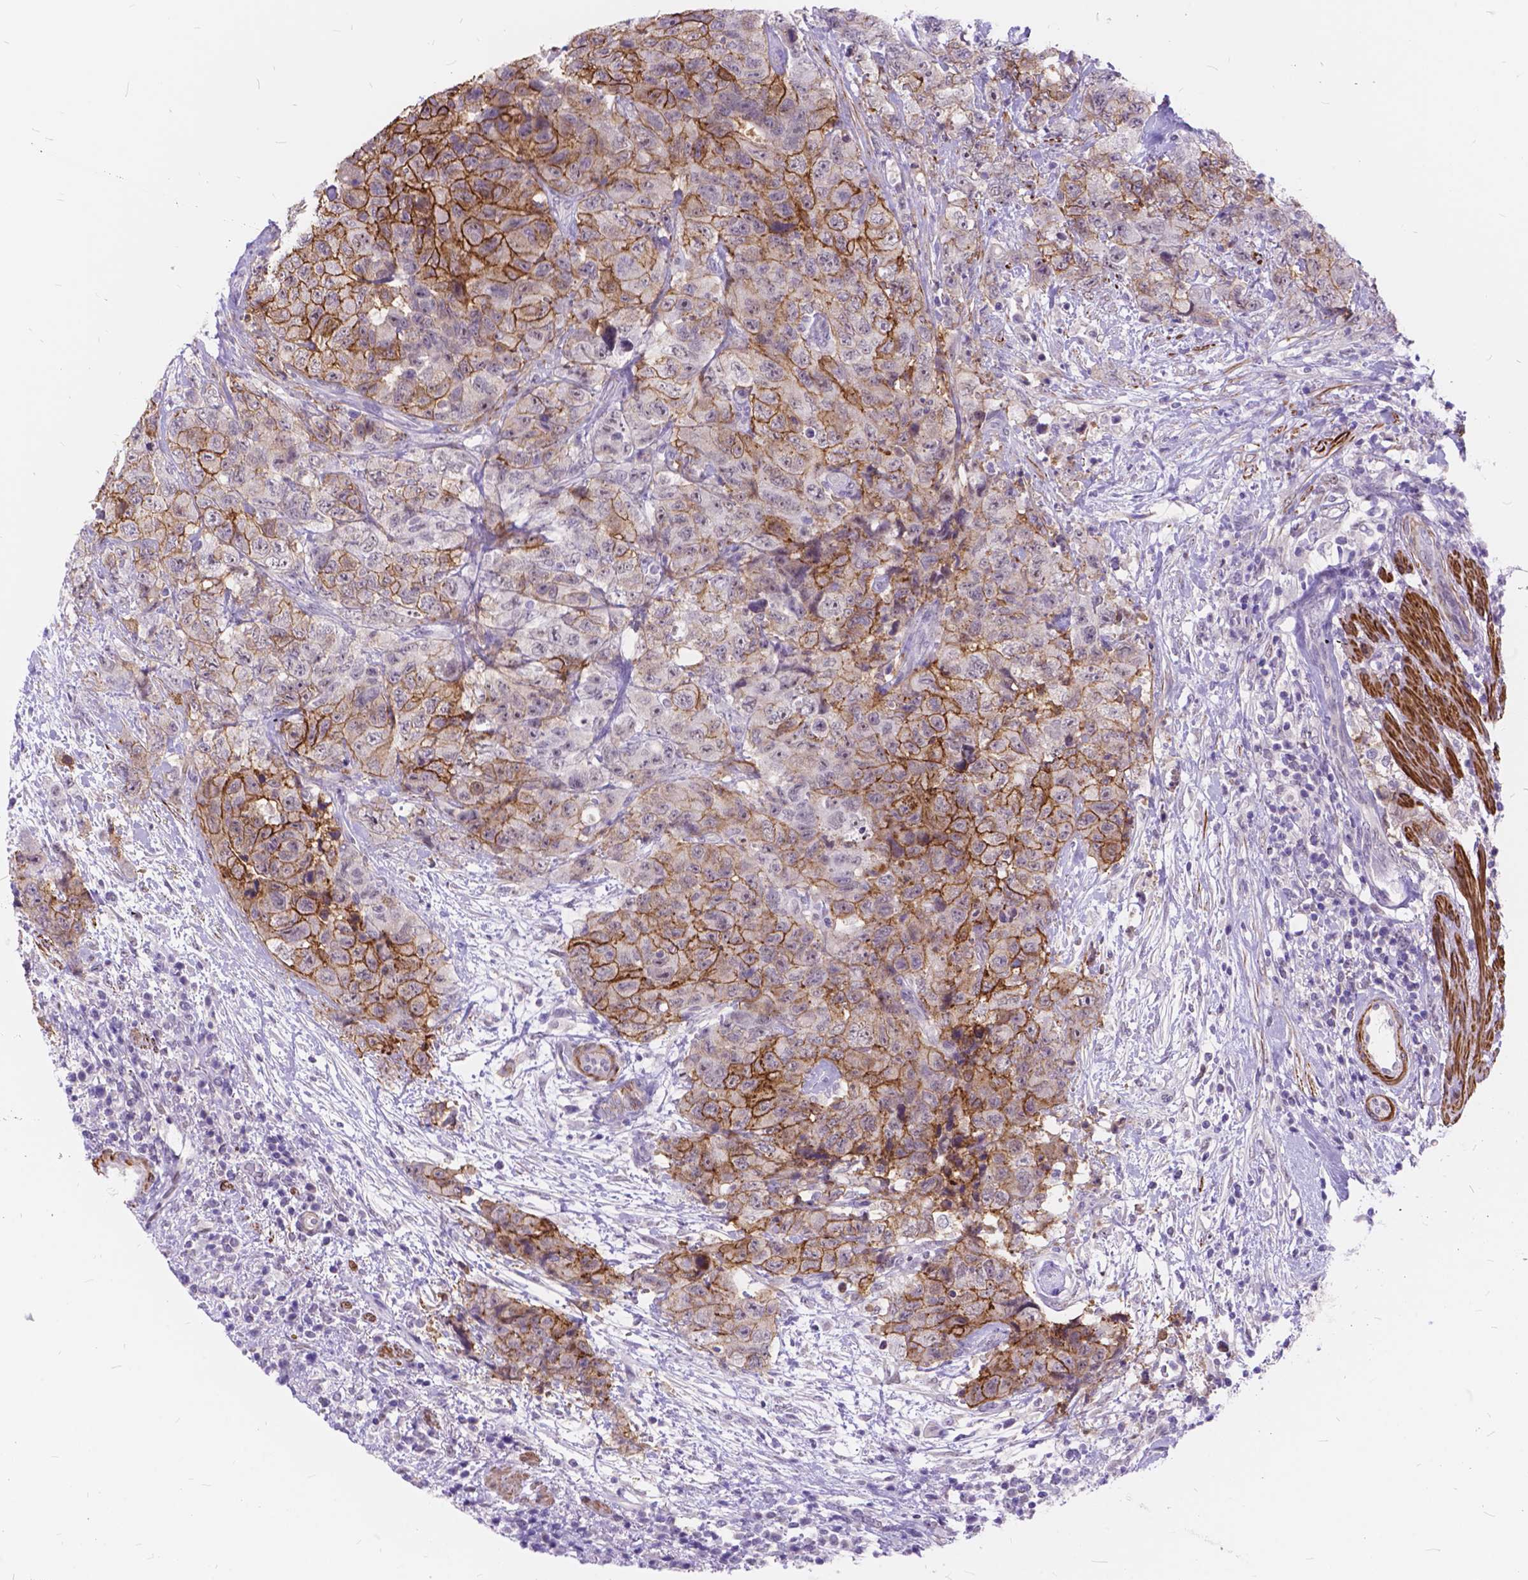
{"staining": {"intensity": "strong", "quantity": ">75%", "location": "cytoplasmic/membranous"}, "tissue": "urothelial cancer", "cell_type": "Tumor cells", "image_type": "cancer", "snomed": [{"axis": "morphology", "description": "Urothelial carcinoma, High grade"}, {"axis": "topography", "description": "Urinary bladder"}], "caption": "Urothelial cancer stained with immunohistochemistry demonstrates strong cytoplasmic/membranous expression in about >75% of tumor cells.", "gene": "MAN2C1", "patient": {"sex": "female", "age": 78}}